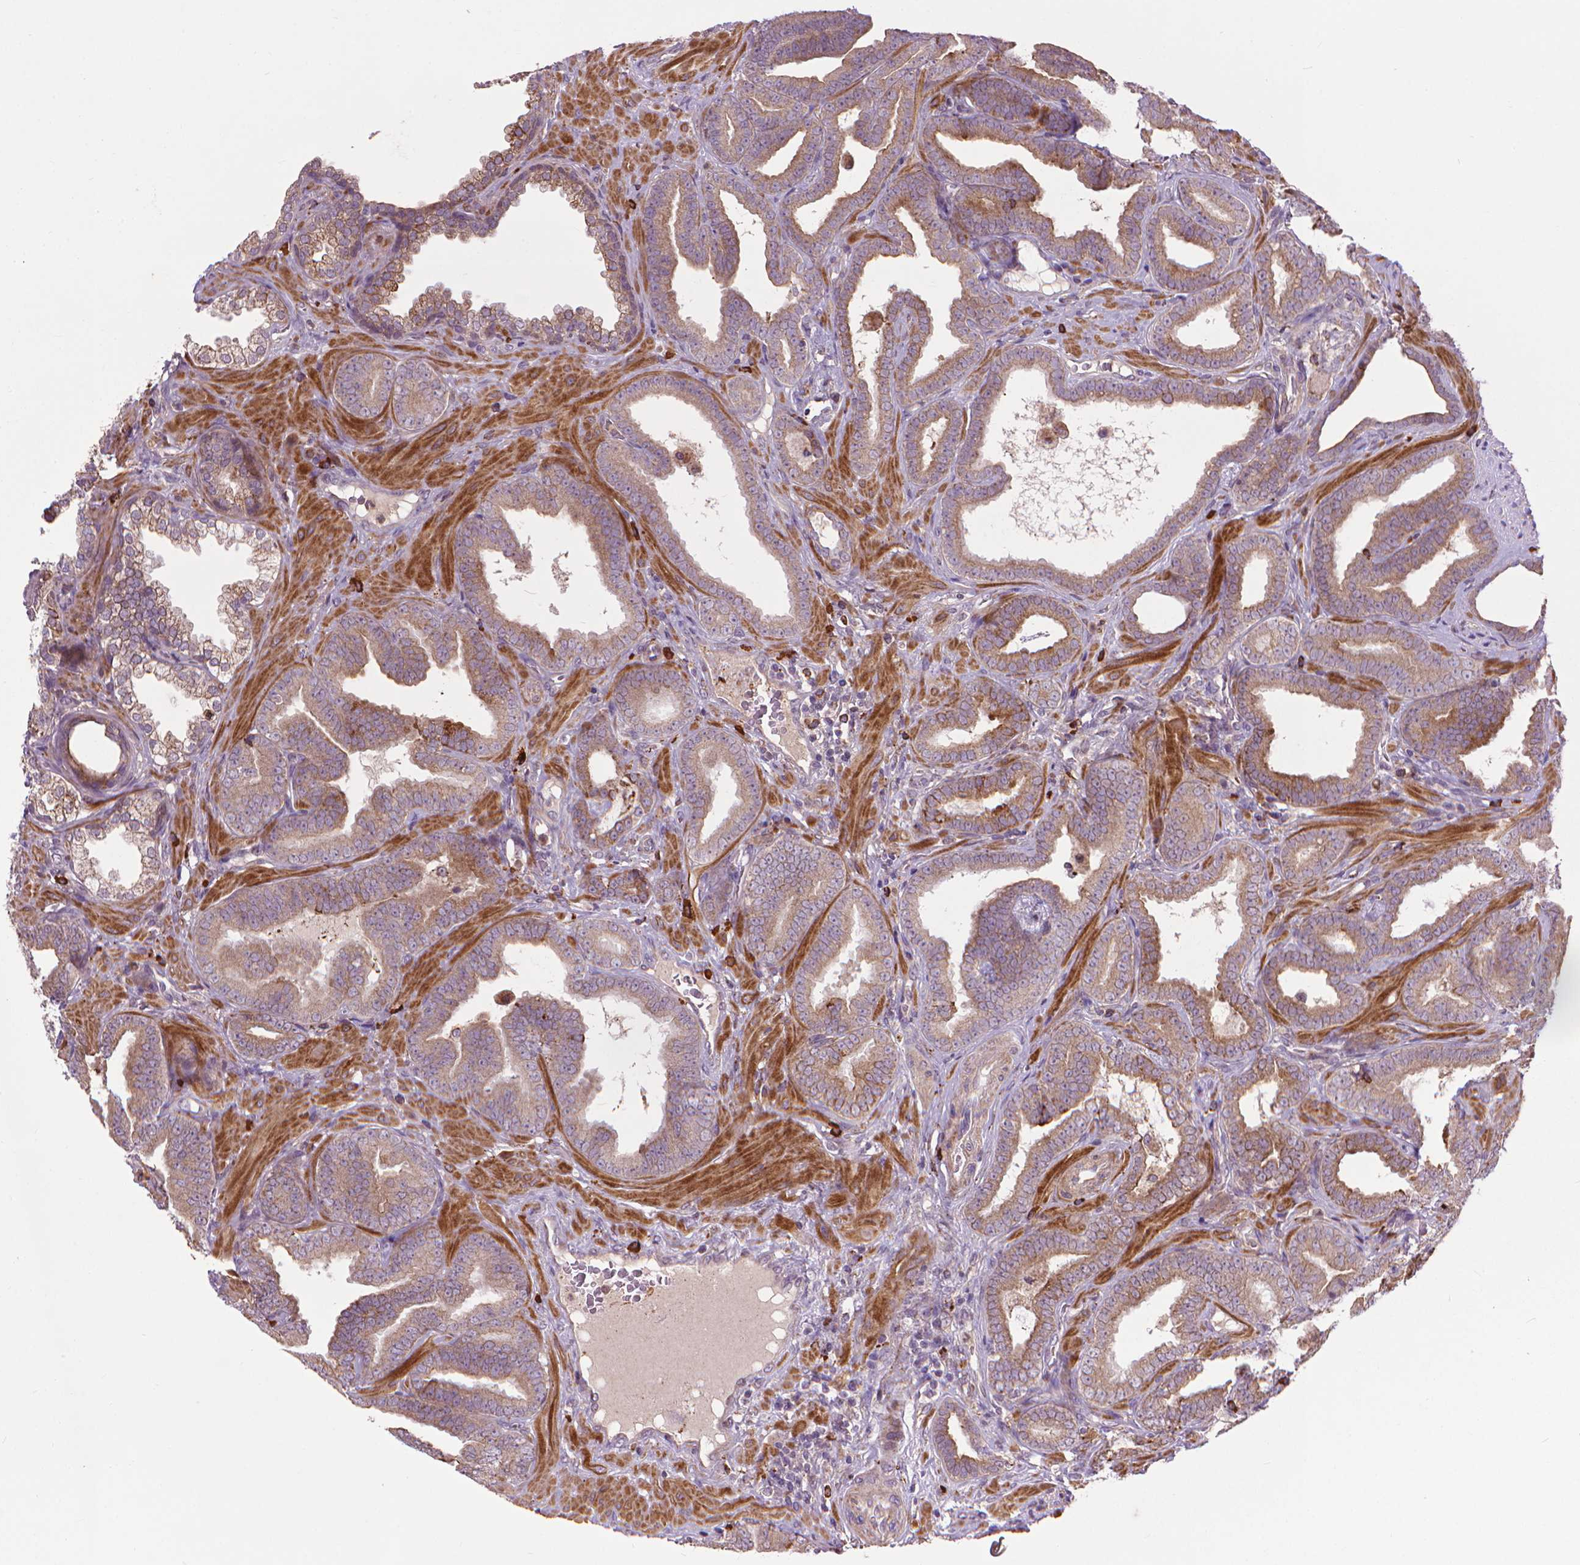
{"staining": {"intensity": "weak", "quantity": ">75%", "location": "cytoplasmic/membranous"}, "tissue": "prostate cancer", "cell_type": "Tumor cells", "image_type": "cancer", "snomed": [{"axis": "morphology", "description": "Adenocarcinoma, Low grade"}, {"axis": "topography", "description": "Prostate"}], "caption": "Weak cytoplasmic/membranous positivity is appreciated in about >75% of tumor cells in adenocarcinoma (low-grade) (prostate).", "gene": "MYH14", "patient": {"sex": "male", "age": 63}}